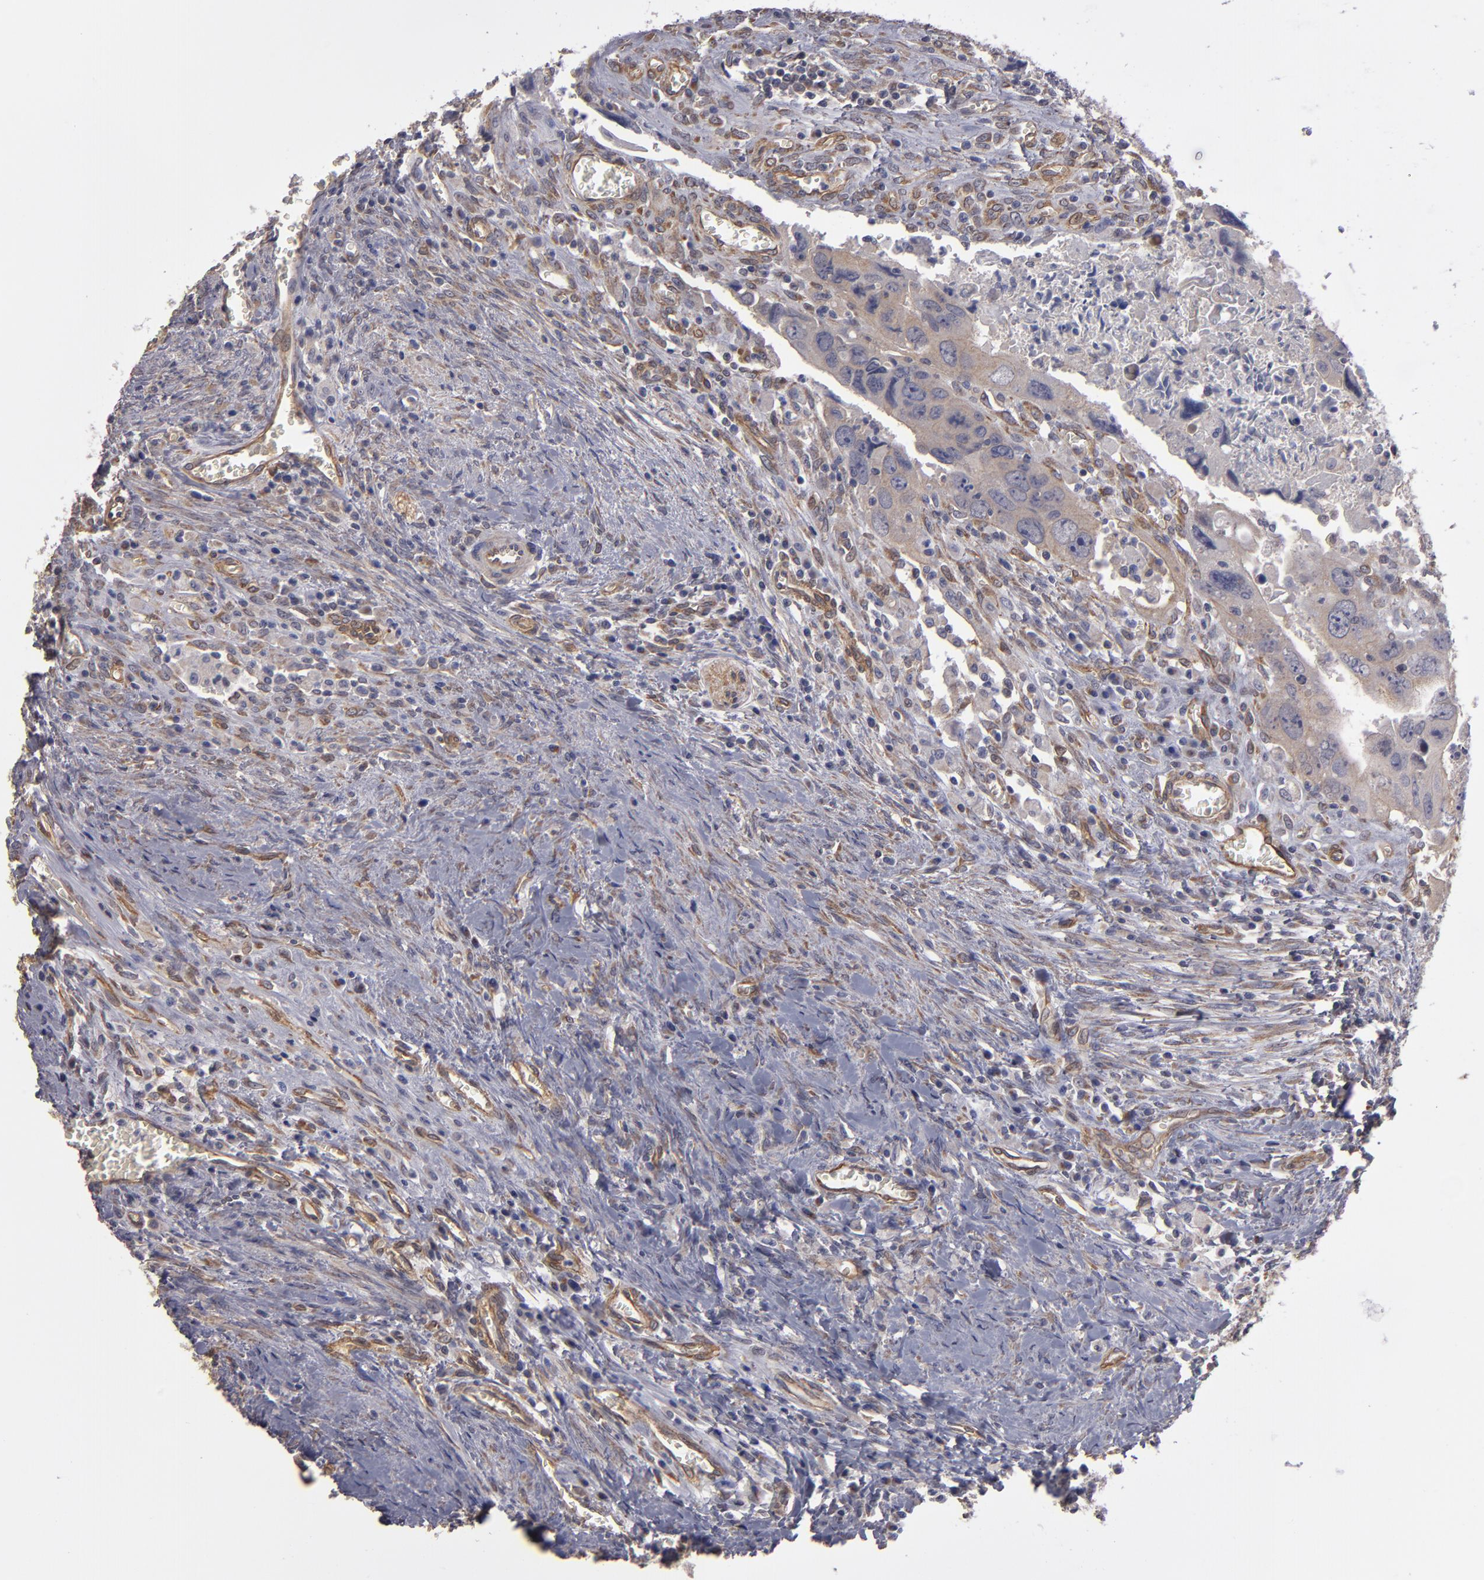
{"staining": {"intensity": "weak", "quantity": ">75%", "location": "cytoplasmic/membranous"}, "tissue": "colorectal cancer", "cell_type": "Tumor cells", "image_type": "cancer", "snomed": [{"axis": "morphology", "description": "Adenocarcinoma, NOS"}, {"axis": "topography", "description": "Rectum"}], "caption": "The micrograph demonstrates staining of adenocarcinoma (colorectal), revealing weak cytoplasmic/membranous protein staining (brown color) within tumor cells. The staining was performed using DAB, with brown indicating positive protein expression. Nuclei are stained blue with hematoxylin.", "gene": "NDRG2", "patient": {"sex": "male", "age": 70}}